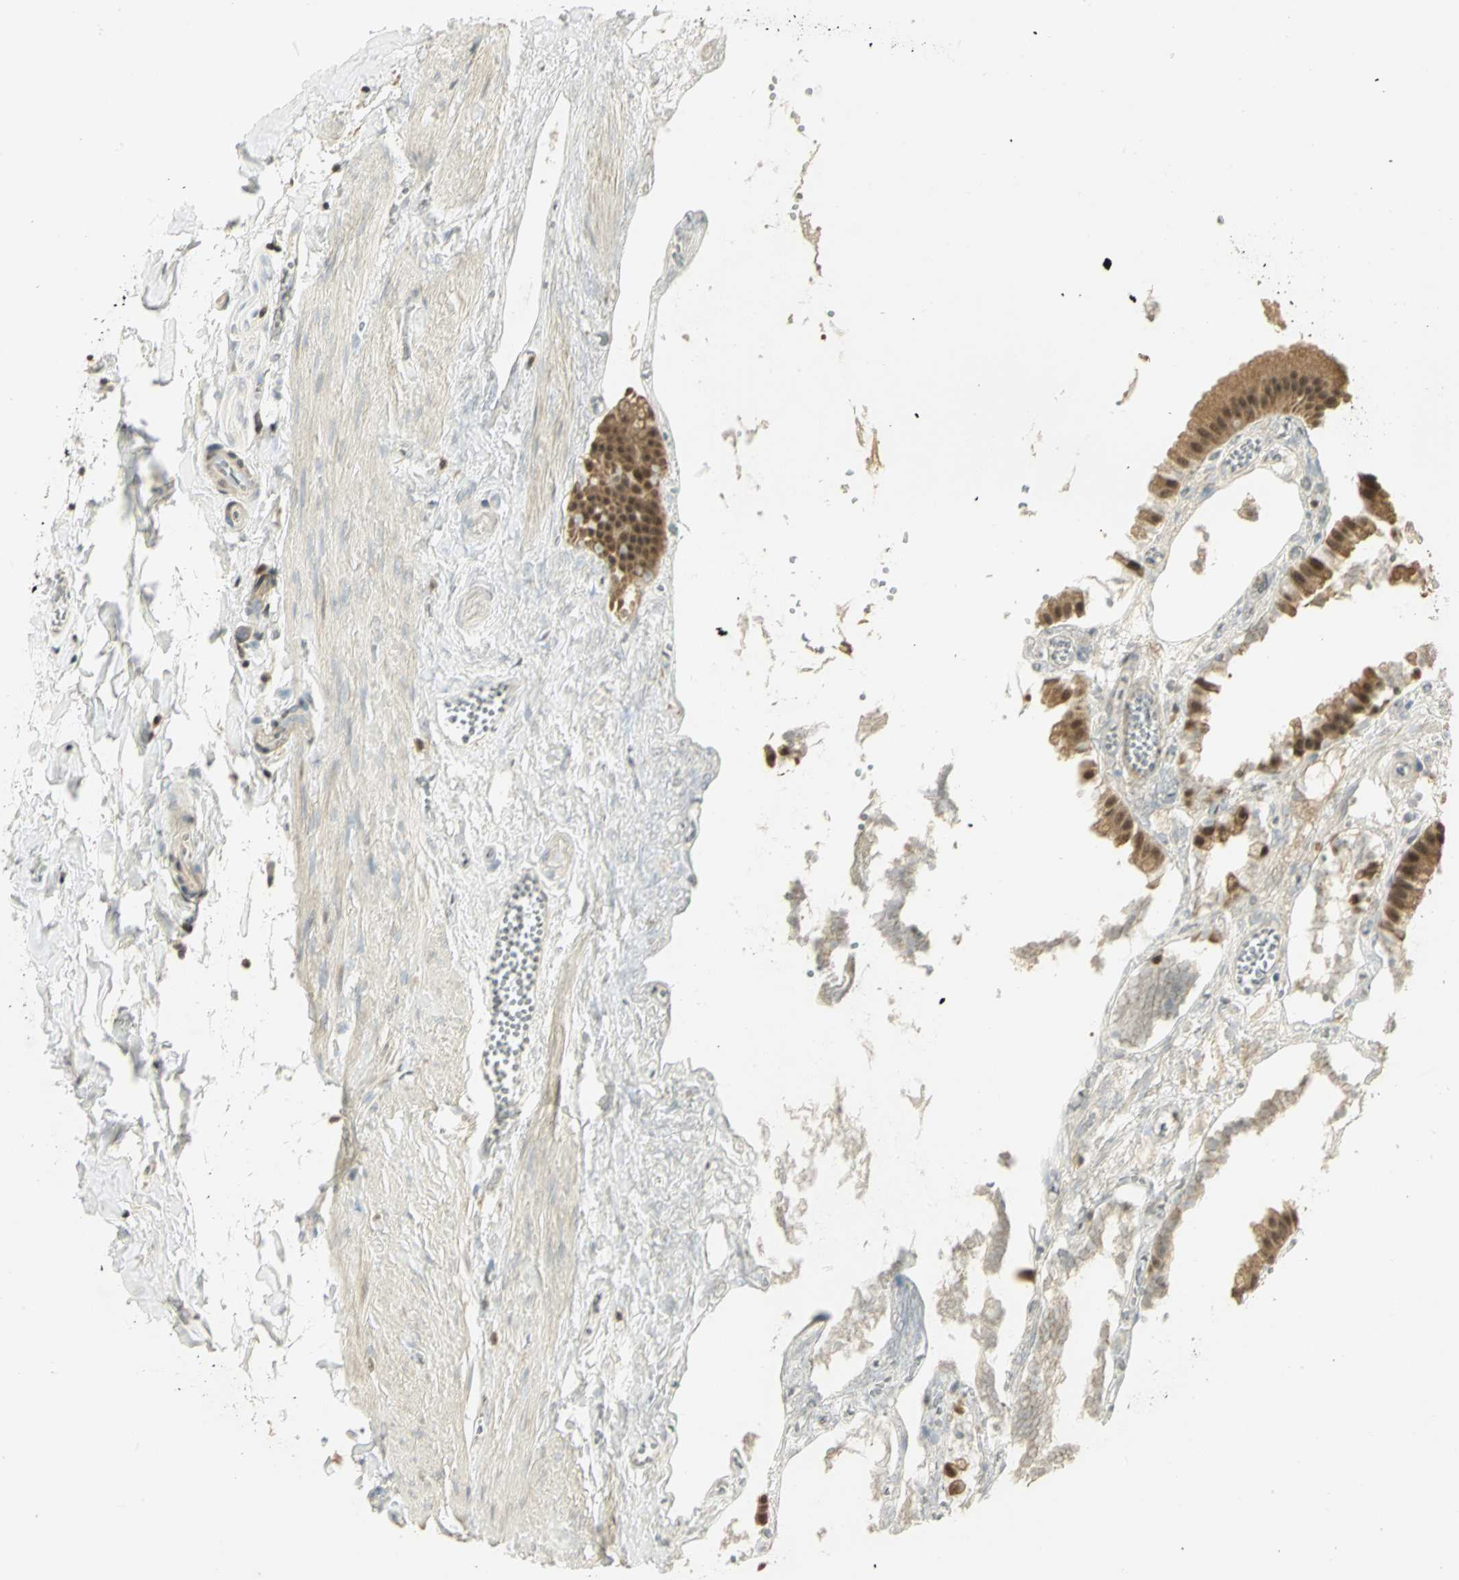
{"staining": {"intensity": "moderate", "quantity": ">75%", "location": "cytoplasmic/membranous,nuclear"}, "tissue": "gallbladder", "cell_type": "Glandular cells", "image_type": "normal", "snomed": [{"axis": "morphology", "description": "Normal tissue, NOS"}, {"axis": "topography", "description": "Gallbladder"}], "caption": "The image displays immunohistochemical staining of benign gallbladder. There is moderate cytoplasmic/membranous,nuclear expression is identified in approximately >75% of glandular cells.", "gene": "CDC34", "patient": {"sex": "female", "age": 63}}